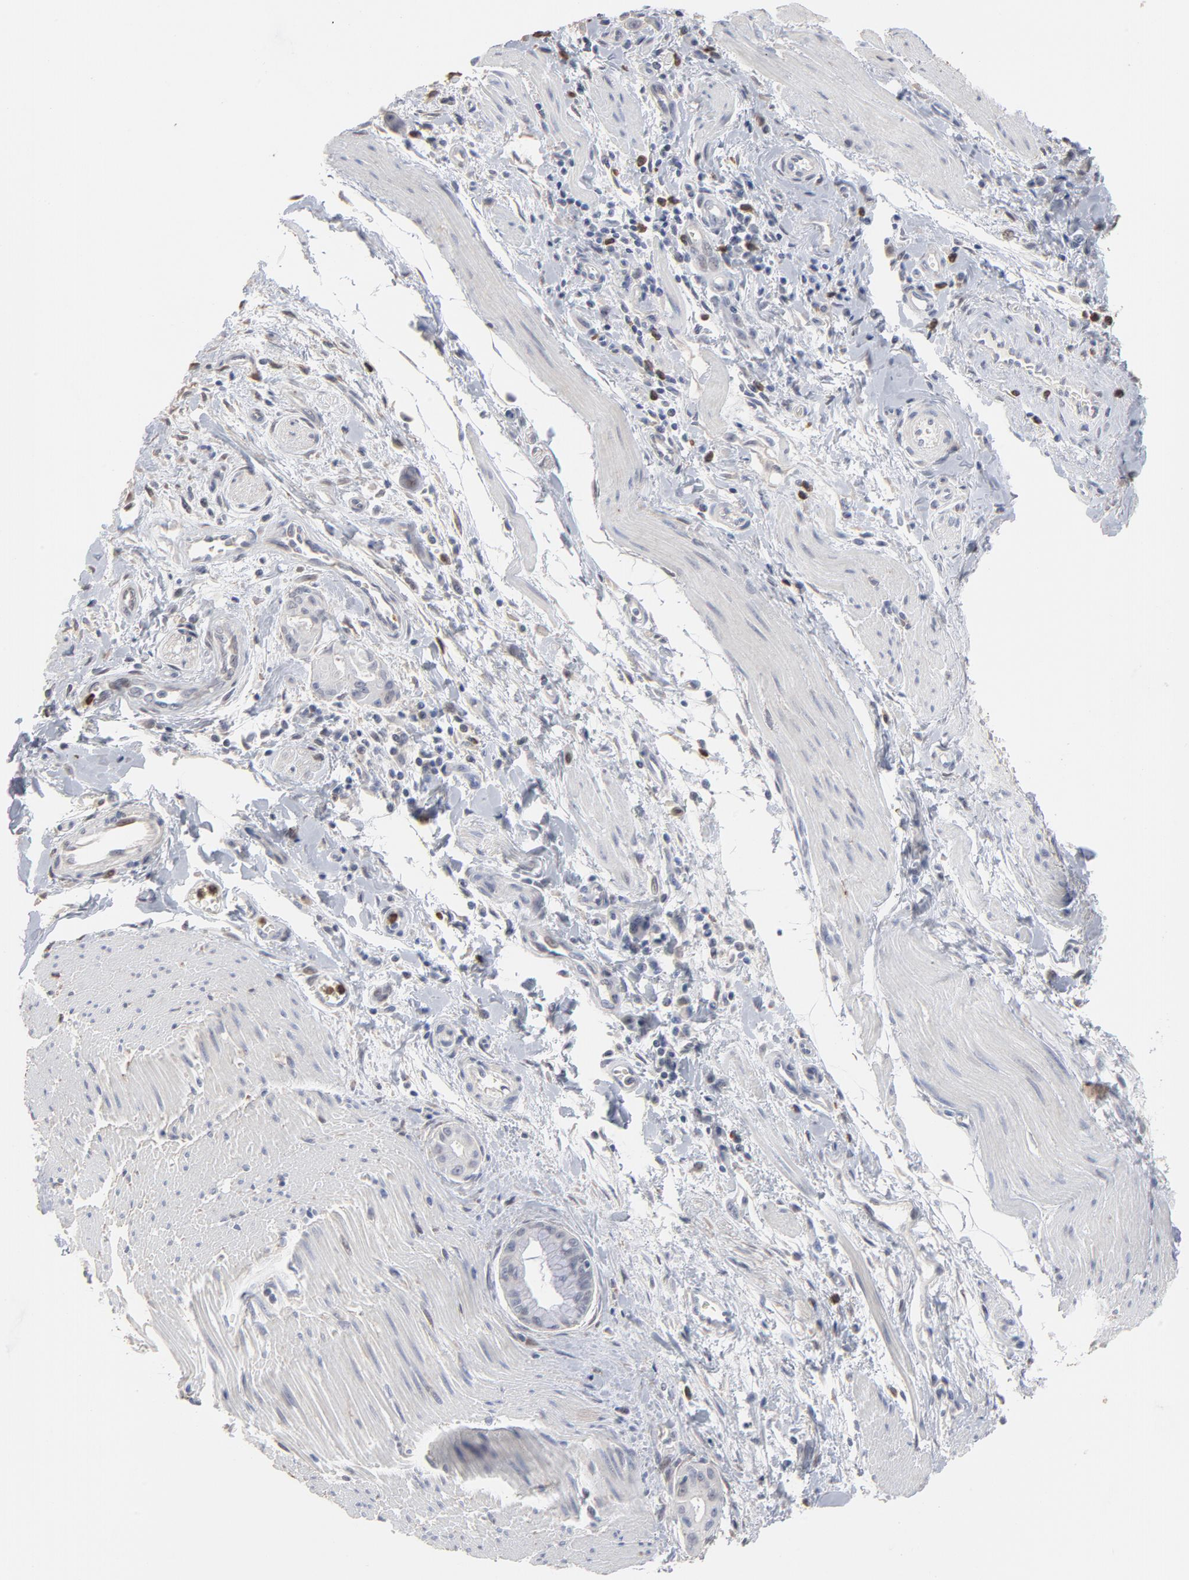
{"staining": {"intensity": "weak", "quantity": "<25%", "location": "nuclear"}, "tissue": "pancreatic cancer", "cell_type": "Tumor cells", "image_type": "cancer", "snomed": [{"axis": "morphology", "description": "Adenocarcinoma, NOS"}, {"axis": "topography", "description": "Pancreas"}], "caption": "High magnification brightfield microscopy of pancreatic adenocarcinoma stained with DAB (brown) and counterstained with hematoxylin (blue): tumor cells show no significant expression.", "gene": "PNMA1", "patient": {"sex": "male", "age": 59}}